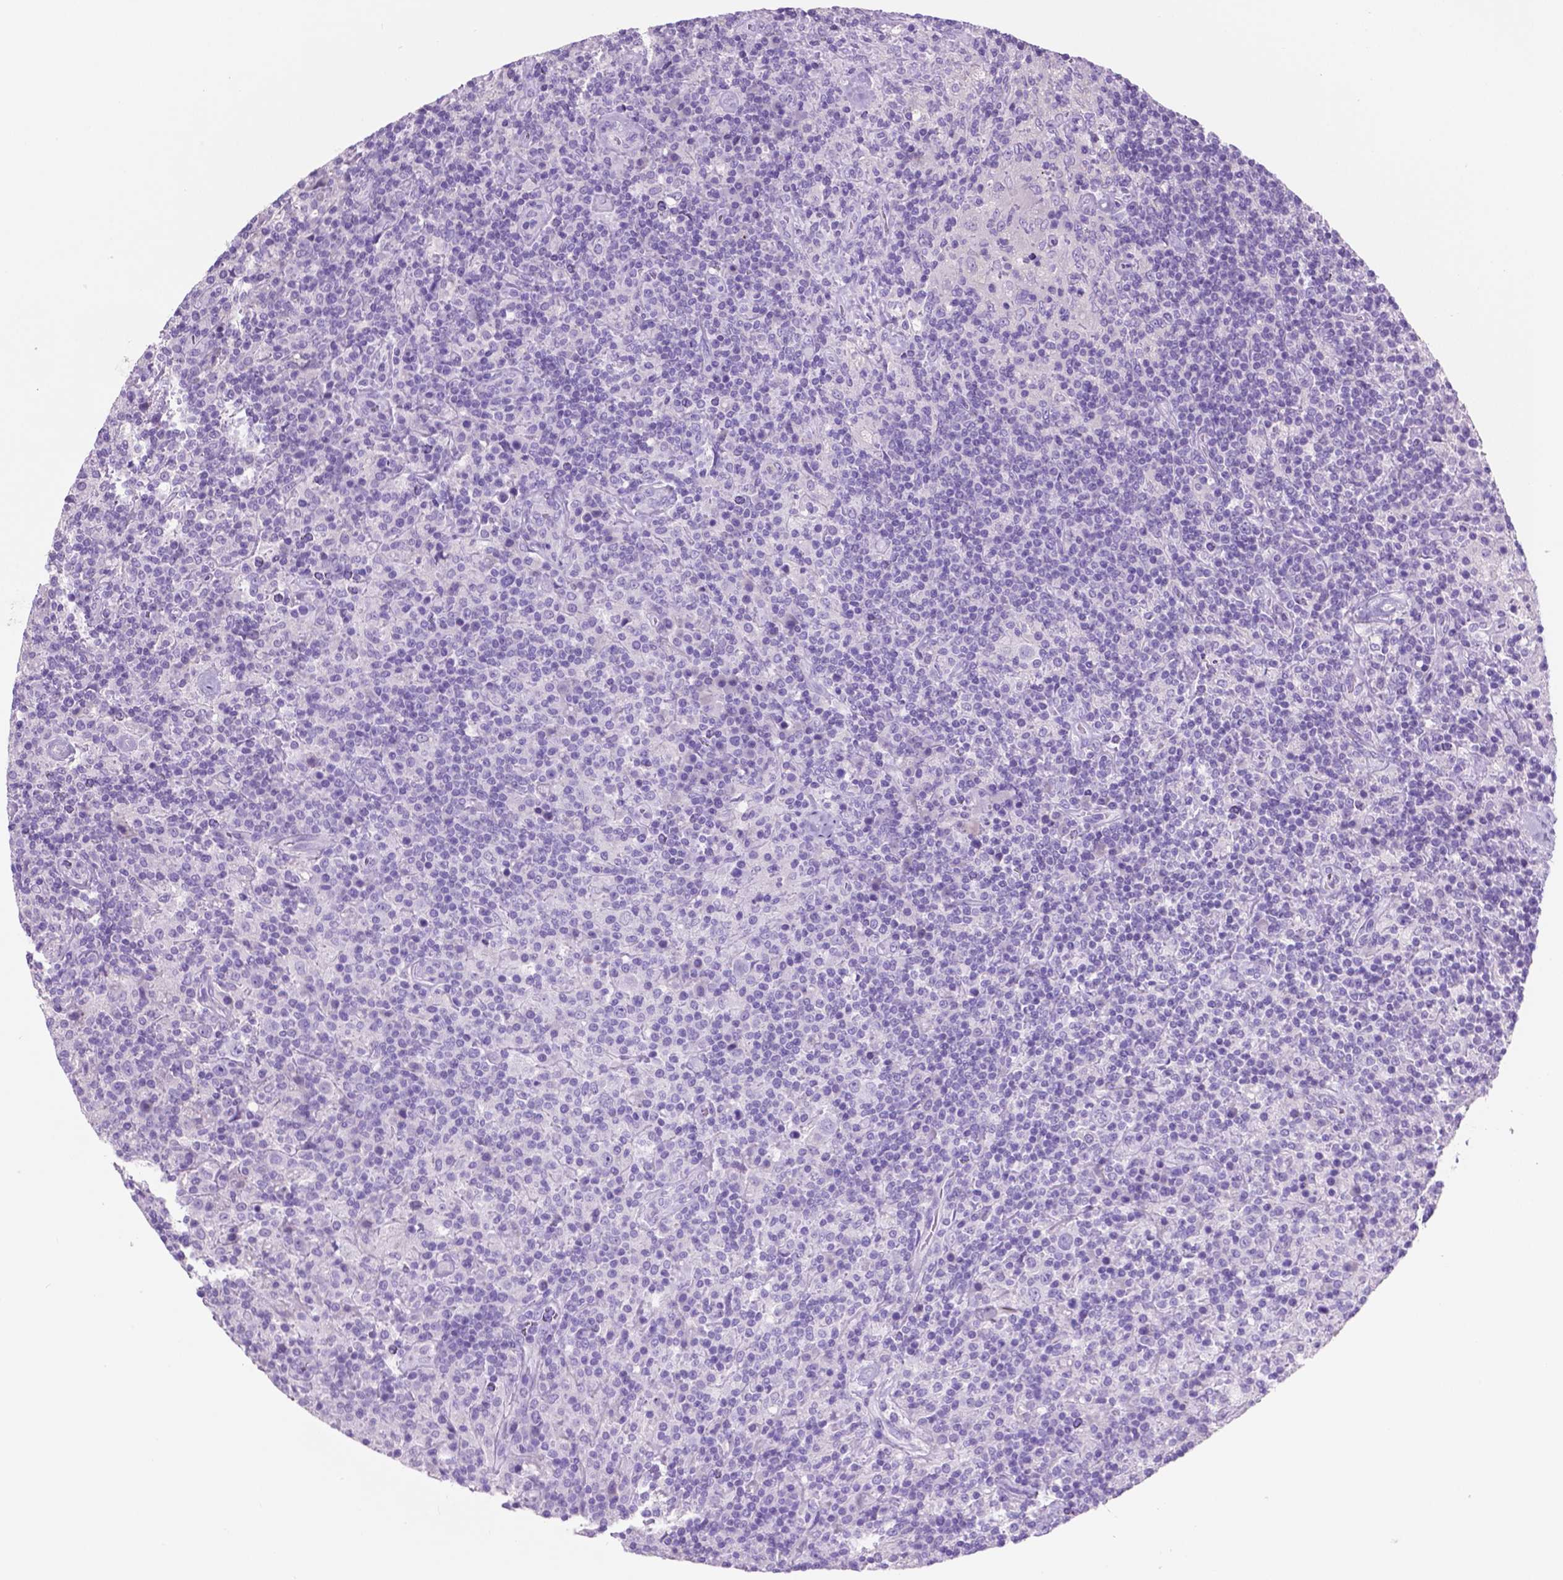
{"staining": {"intensity": "negative", "quantity": "none", "location": "none"}, "tissue": "lymphoma", "cell_type": "Tumor cells", "image_type": "cancer", "snomed": [{"axis": "morphology", "description": "Hodgkin's disease, NOS"}, {"axis": "topography", "description": "Lymph node"}], "caption": "The immunohistochemistry histopathology image has no significant expression in tumor cells of lymphoma tissue.", "gene": "POU4F1", "patient": {"sex": "male", "age": 70}}